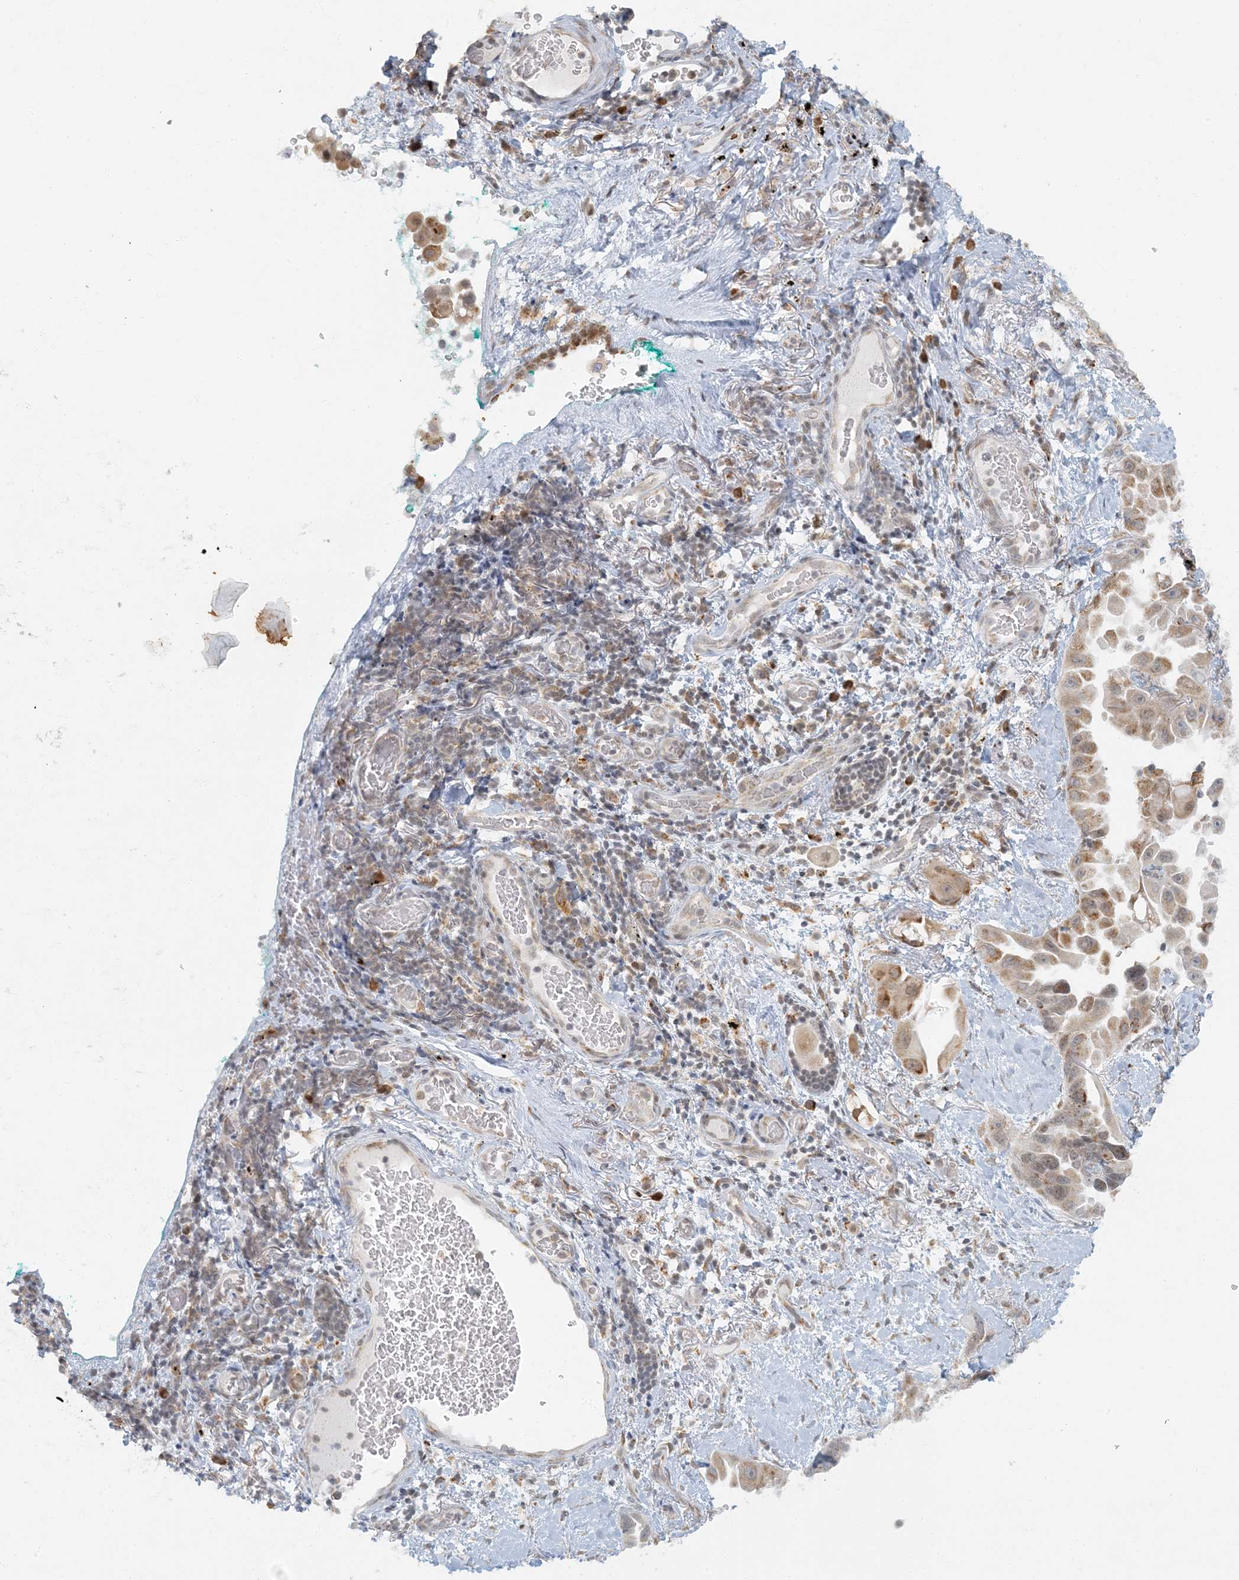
{"staining": {"intensity": "weak", "quantity": ">75%", "location": "cytoplasmic/membranous,nuclear"}, "tissue": "lung cancer", "cell_type": "Tumor cells", "image_type": "cancer", "snomed": [{"axis": "morphology", "description": "Adenocarcinoma, NOS"}, {"axis": "topography", "description": "Lung"}], "caption": "Lung cancer was stained to show a protein in brown. There is low levels of weak cytoplasmic/membranous and nuclear positivity in about >75% of tumor cells.", "gene": "AK9", "patient": {"sex": "female", "age": 67}}